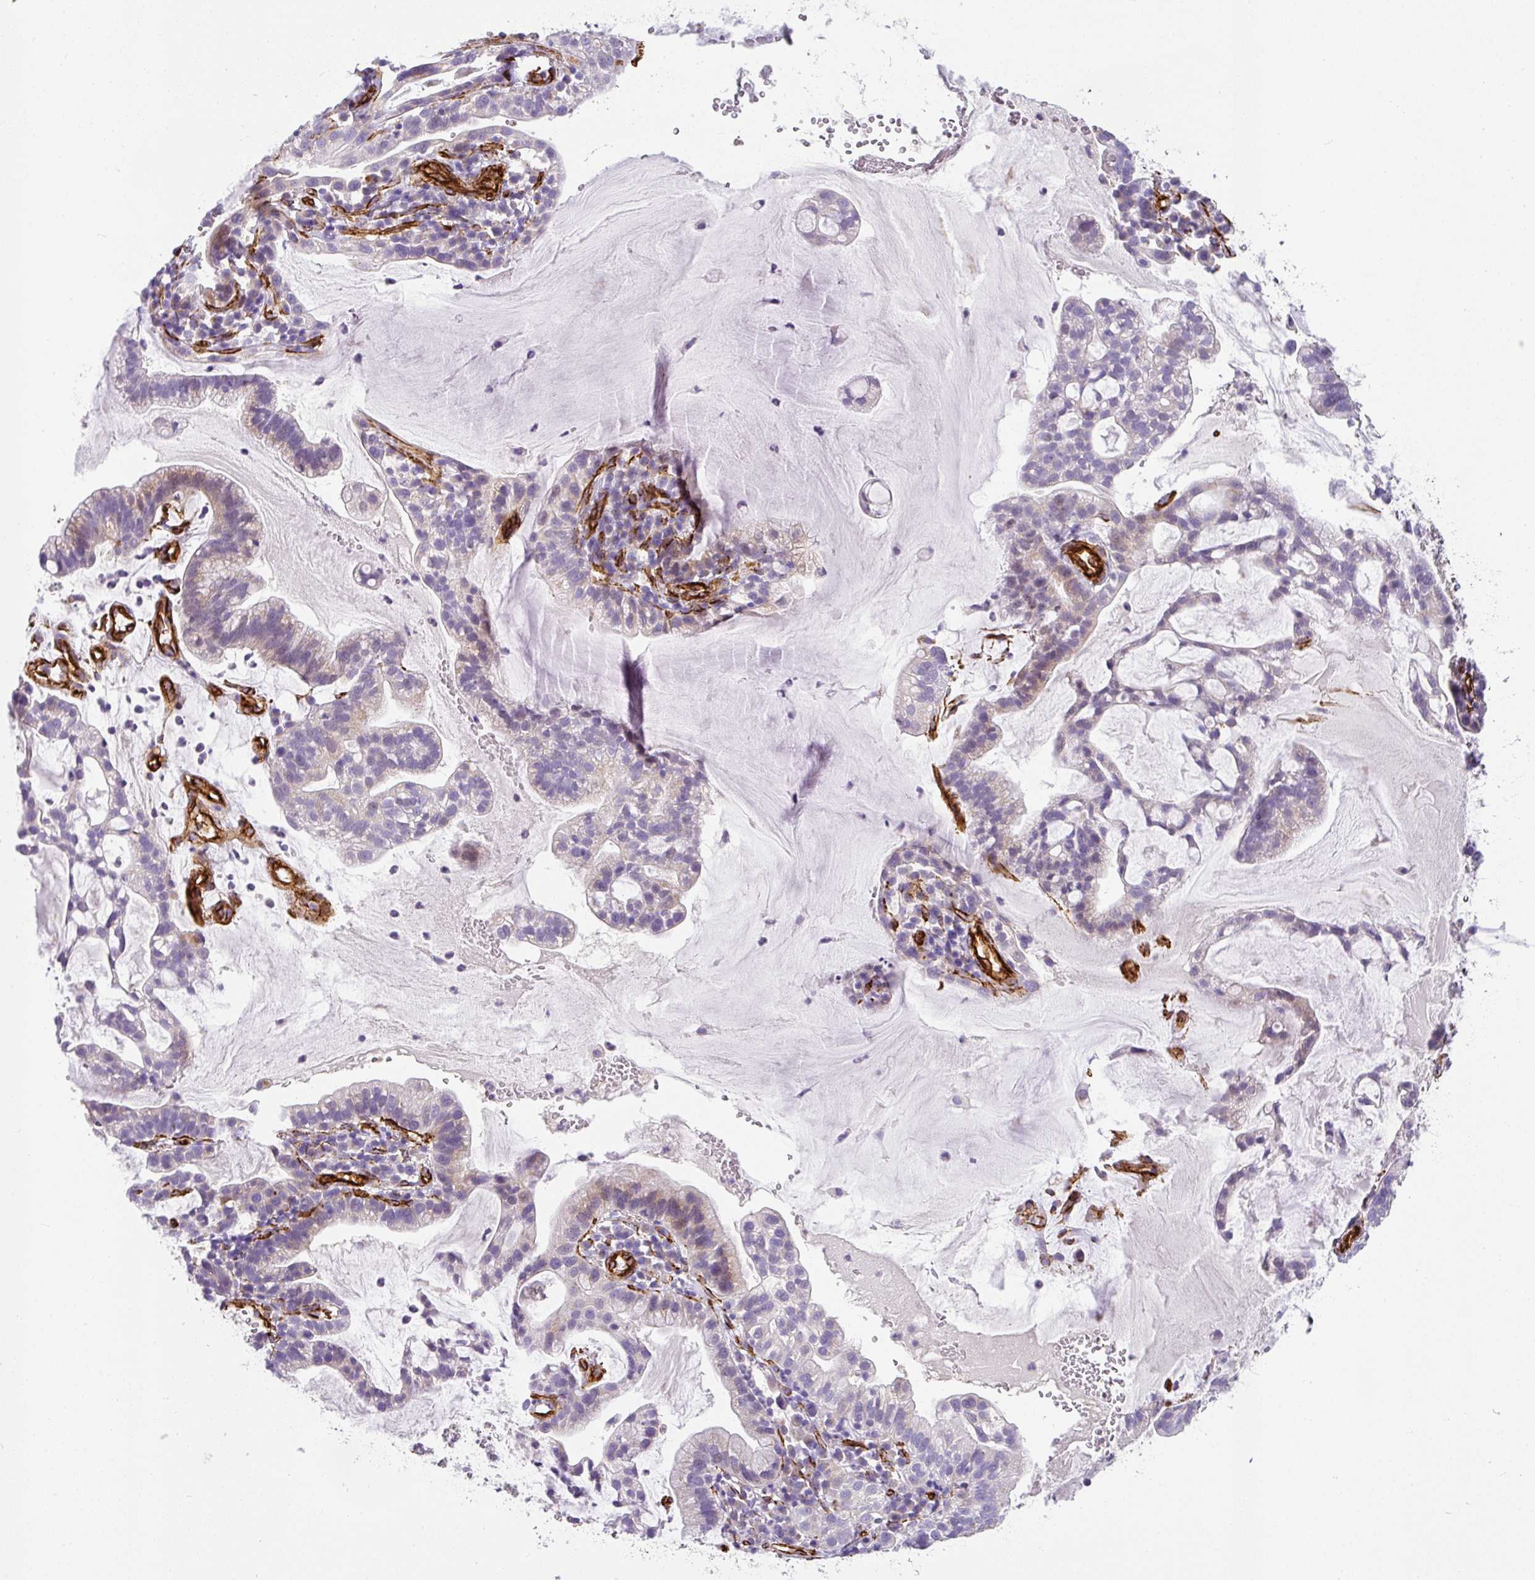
{"staining": {"intensity": "weak", "quantity": "<25%", "location": "cytoplasmic/membranous"}, "tissue": "cervical cancer", "cell_type": "Tumor cells", "image_type": "cancer", "snomed": [{"axis": "morphology", "description": "Adenocarcinoma, NOS"}, {"axis": "topography", "description": "Cervix"}], "caption": "Immunohistochemistry (IHC) image of human adenocarcinoma (cervical) stained for a protein (brown), which displays no expression in tumor cells. (DAB (3,3'-diaminobenzidine) immunohistochemistry with hematoxylin counter stain).", "gene": "SLC25A17", "patient": {"sex": "female", "age": 41}}